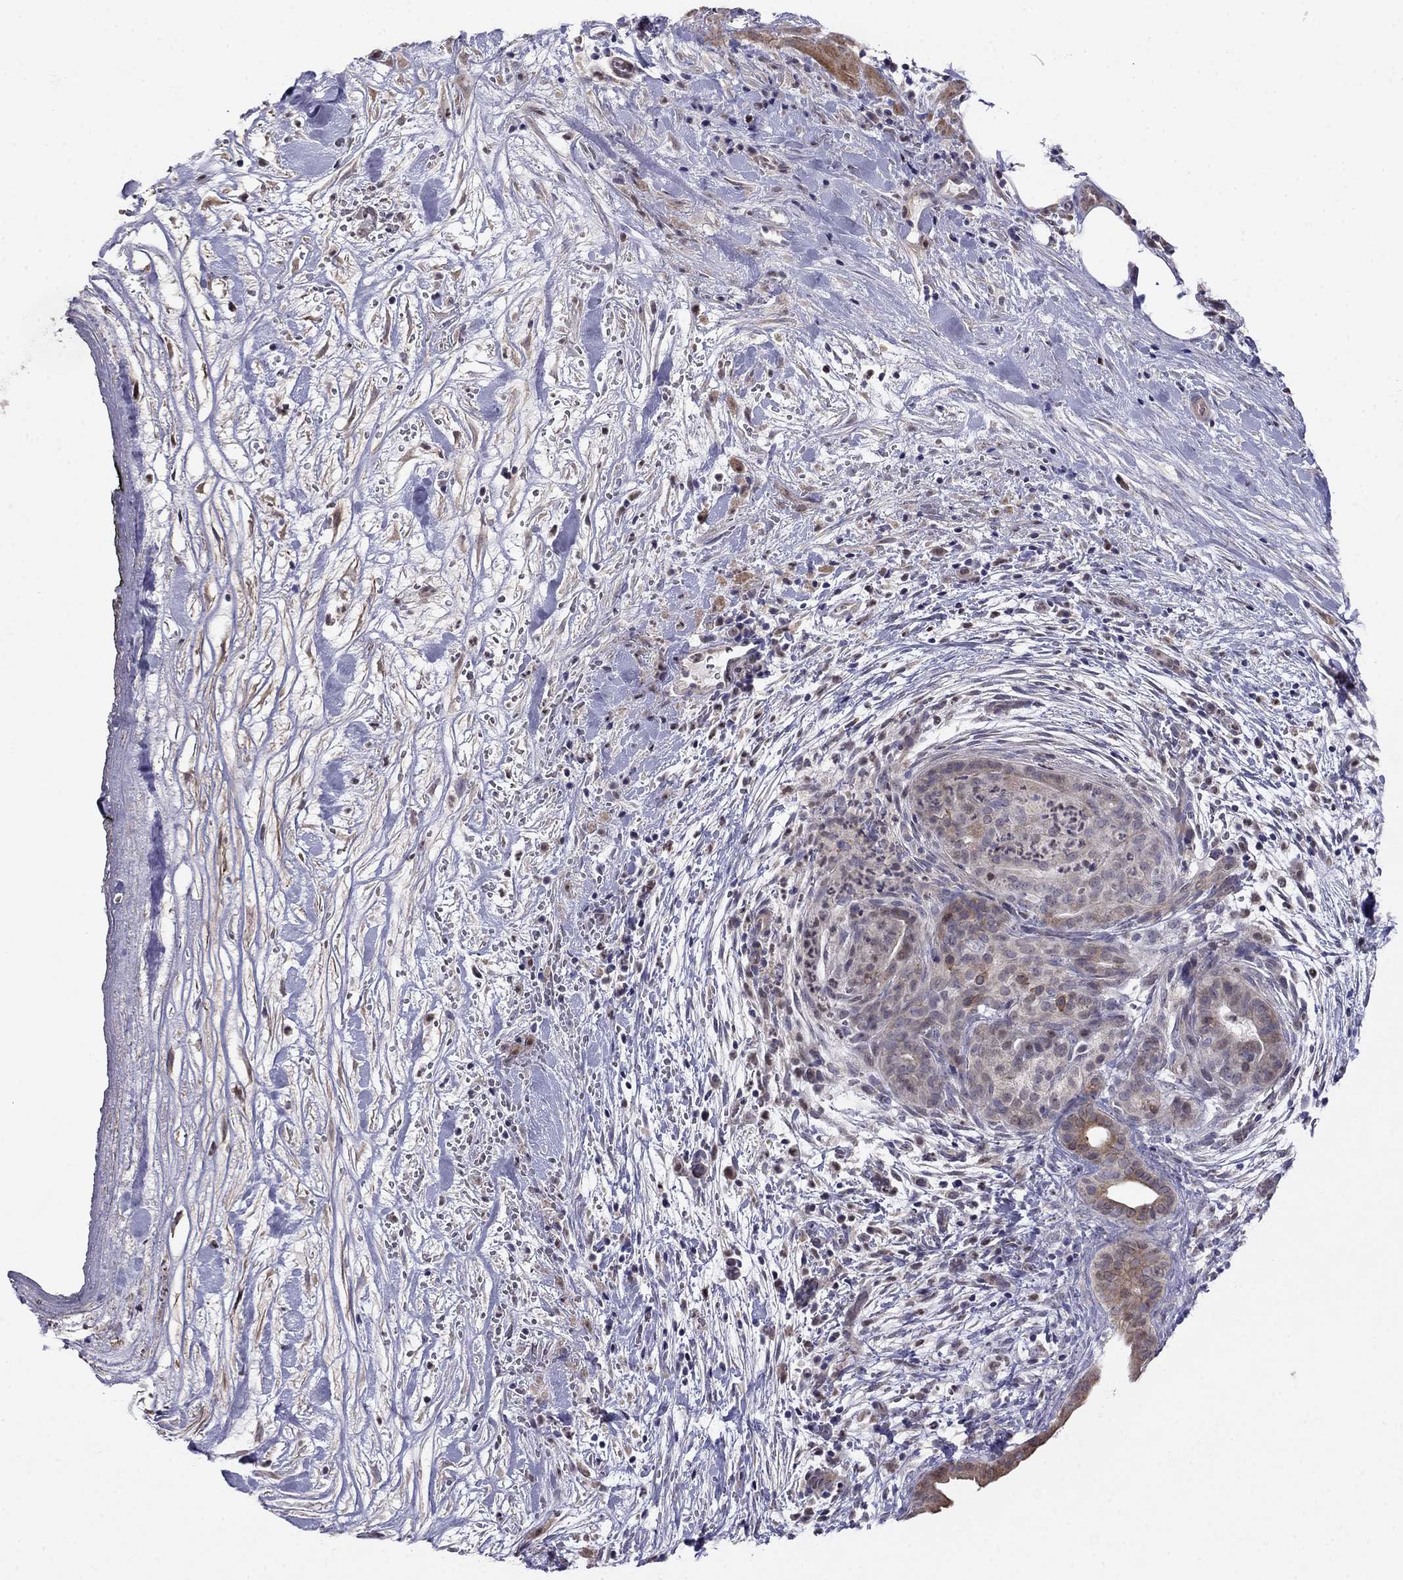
{"staining": {"intensity": "weak", "quantity": "25%-75%", "location": "cytoplasmic/membranous"}, "tissue": "pancreatic cancer", "cell_type": "Tumor cells", "image_type": "cancer", "snomed": [{"axis": "morphology", "description": "Adenocarcinoma, NOS"}, {"axis": "topography", "description": "Pancreas"}], "caption": "Immunohistochemical staining of human pancreatic adenocarcinoma reveals low levels of weak cytoplasmic/membranous protein positivity in approximately 25%-75% of tumor cells.", "gene": "LRRC39", "patient": {"sex": "male", "age": 44}}